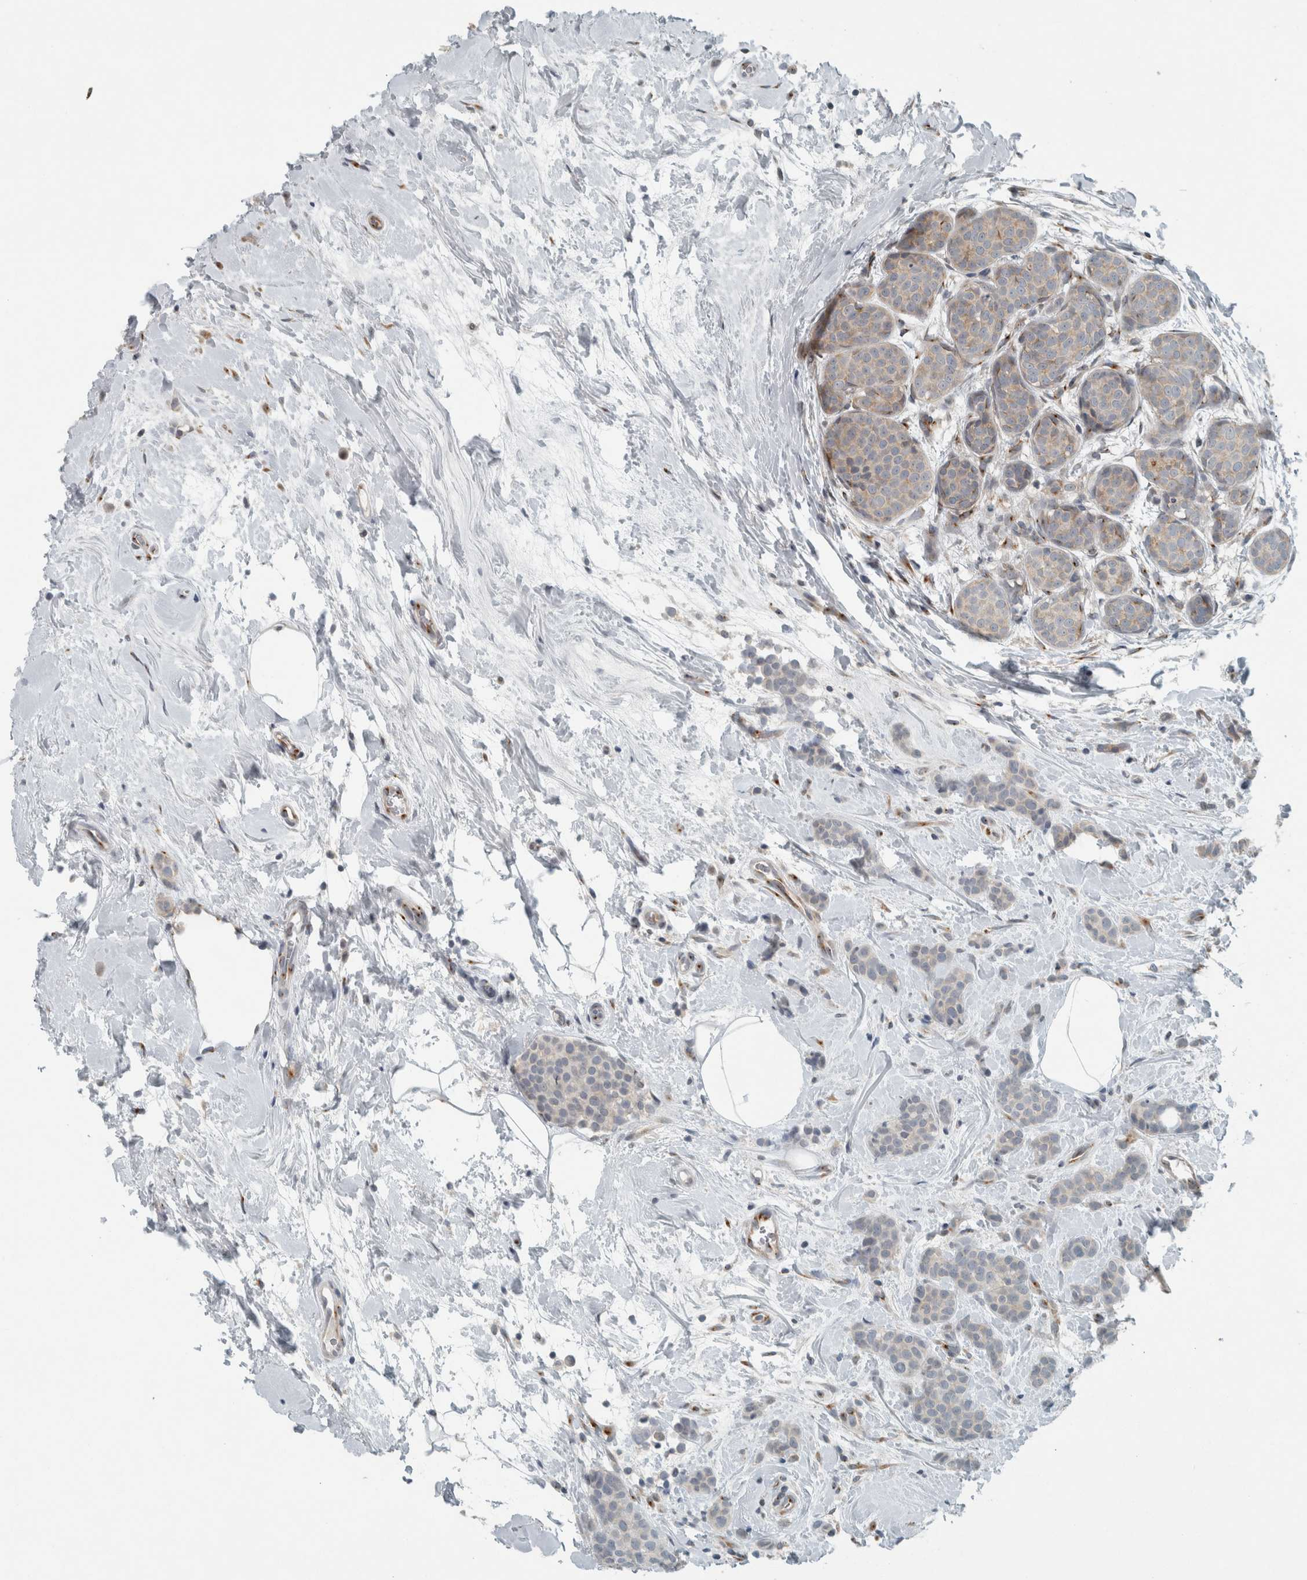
{"staining": {"intensity": "weak", "quantity": "25%-75%", "location": "cytoplasmic/membranous"}, "tissue": "breast cancer", "cell_type": "Tumor cells", "image_type": "cancer", "snomed": [{"axis": "morphology", "description": "Lobular carcinoma, in situ"}, {"axis": "morphology", "description": "Lobular carcinoma"}, {"axis": "topography", "description": "Breast"}], "caption": "Immunohistochemical staining of breast cancer (lobular carcinoma) shows weak cytoplasmic/membranous protein positivity in approximately 25%-75% of tumor cells.", "gene": "KIF1C", "patient": {"sex": "female", "age": 41}}